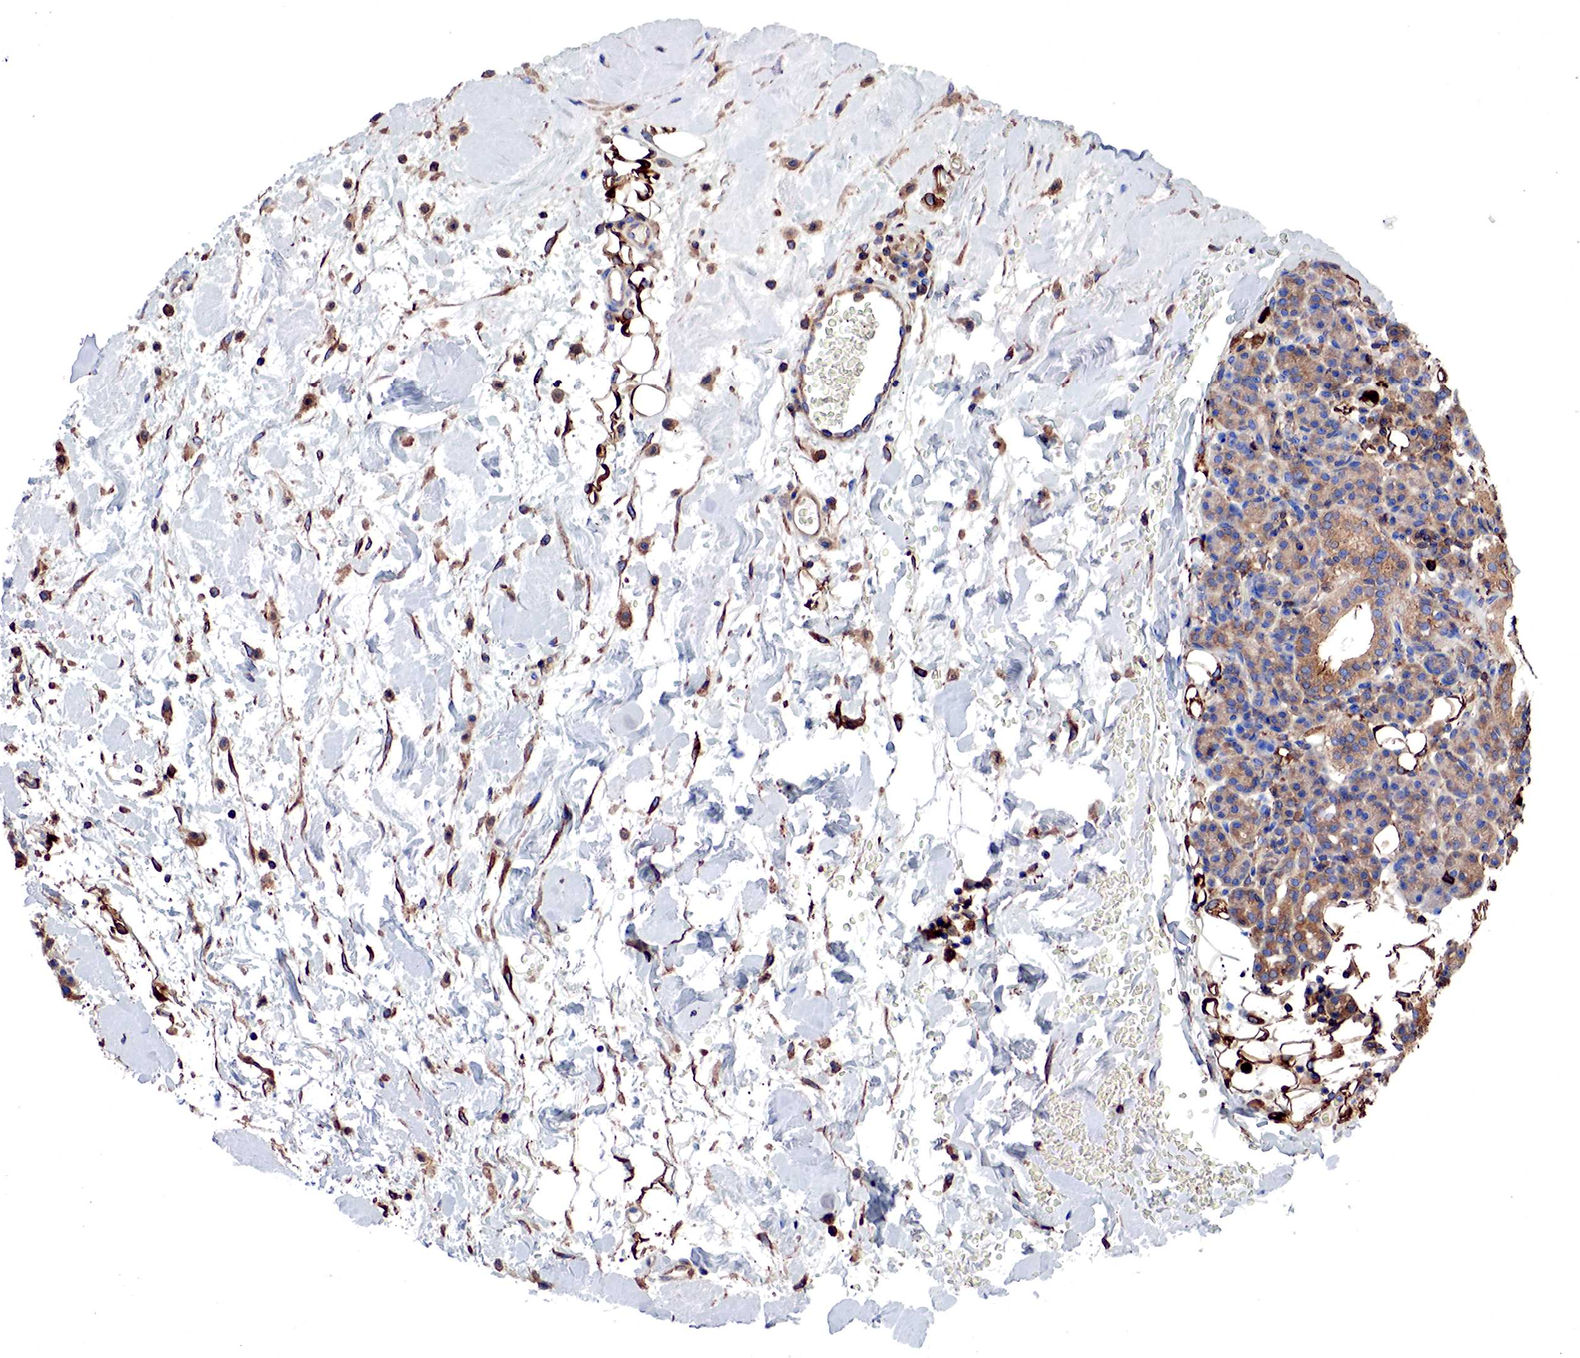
{"staining": {"intensity": "moderate", "quantity": ">75%", "location": "cytoplasmic/membranous"}, "tissue": "skin cancer", "cell_type": "Tumor cells", "image_type": "cancer", "snomed": [{"axis": "morphology", "description": "Squamous cell carcinoma, NOS"}, {"axis": "topography", "description": "Skin"}], "caption": "Immunohistochemical staining of human skin cancer (squamous cell carcinoma) displays medium levels of moderate cytoplasmic/membranous expression in approximately >75% of tumor cells.", "gene": "G6PD", "patient": {"sex": "male", "age": 84}}